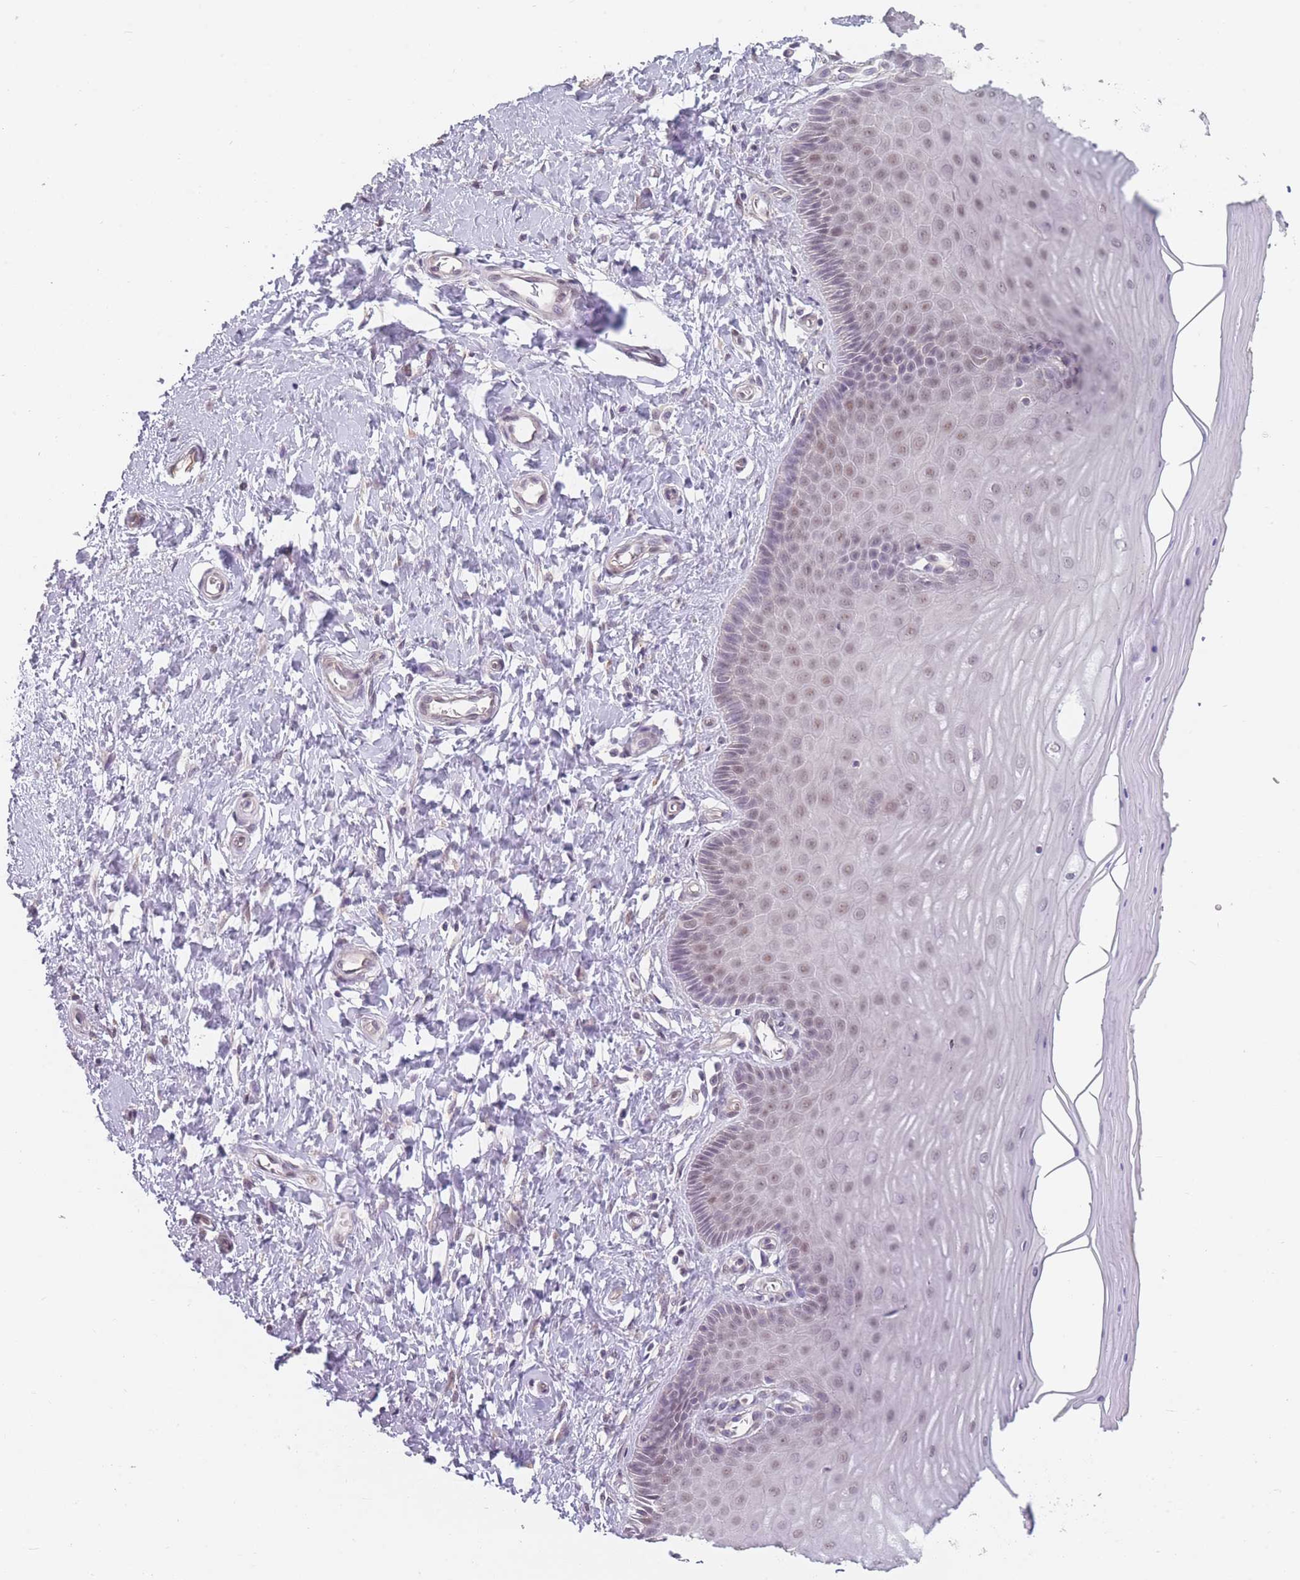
{"staining": {"intensity": "moderate", "quantity": "25%-75%", "location": "nuclear"}, "tissue": "cervix", "cell_type": "Glandular cells", "image_type": "normal", "snomed": [{"axis": "morphology", "description": "Normal tissue, NOS"}, {"axis": "topography", "description": "Cervix"}], "caption": "Human cervix stained with a brown dye reveals moderate nuclear positive expression in about 25%-75% of glandular cells.", "gene": "ANKRD10", "patient": {"sex": "female", "age": 55}}